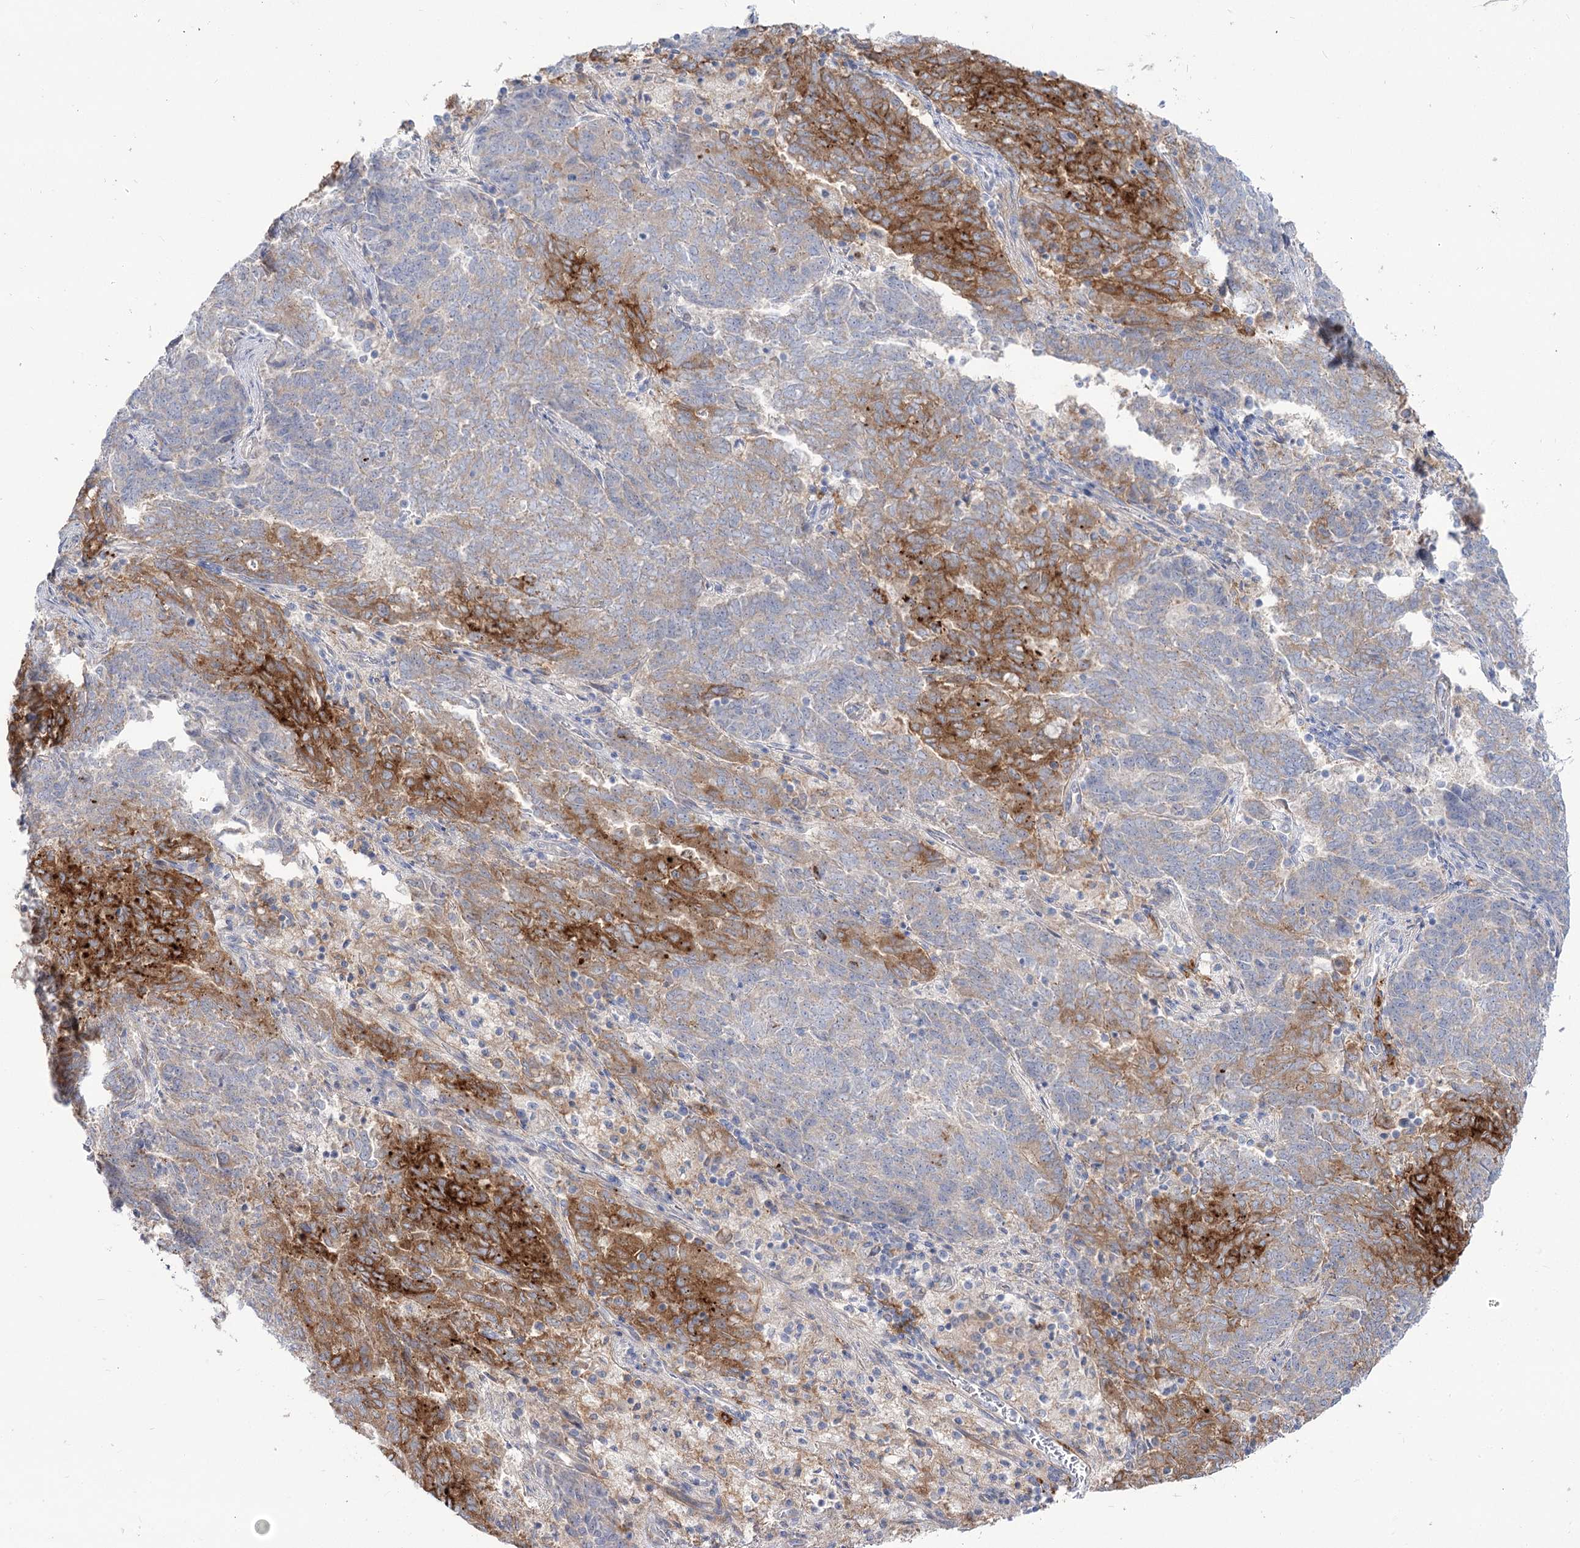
{"staining": {"intensity": "strong", "quantity": "<25%", "location": "cytoplasmic/membranous"}, "tissue": "endometrial cancer", "cell_type": "Tumor cells", "image_type": "cancer", "snomed": [{"axis": "morphology", "description": "Adenocarcinoma, NOS"}, {"axis": "topography", "description": "Endometrium"}], "caption": "This photomicrograph displays endometrial cancer stained with IHC to label a protein in brown. The cytoplasmic/membranous of tumor cells show strong positivity for the protein. Nuclei are counter-stained blue.", "gene": "SUOX", "patient": {"sex": "female", "age": 80}}